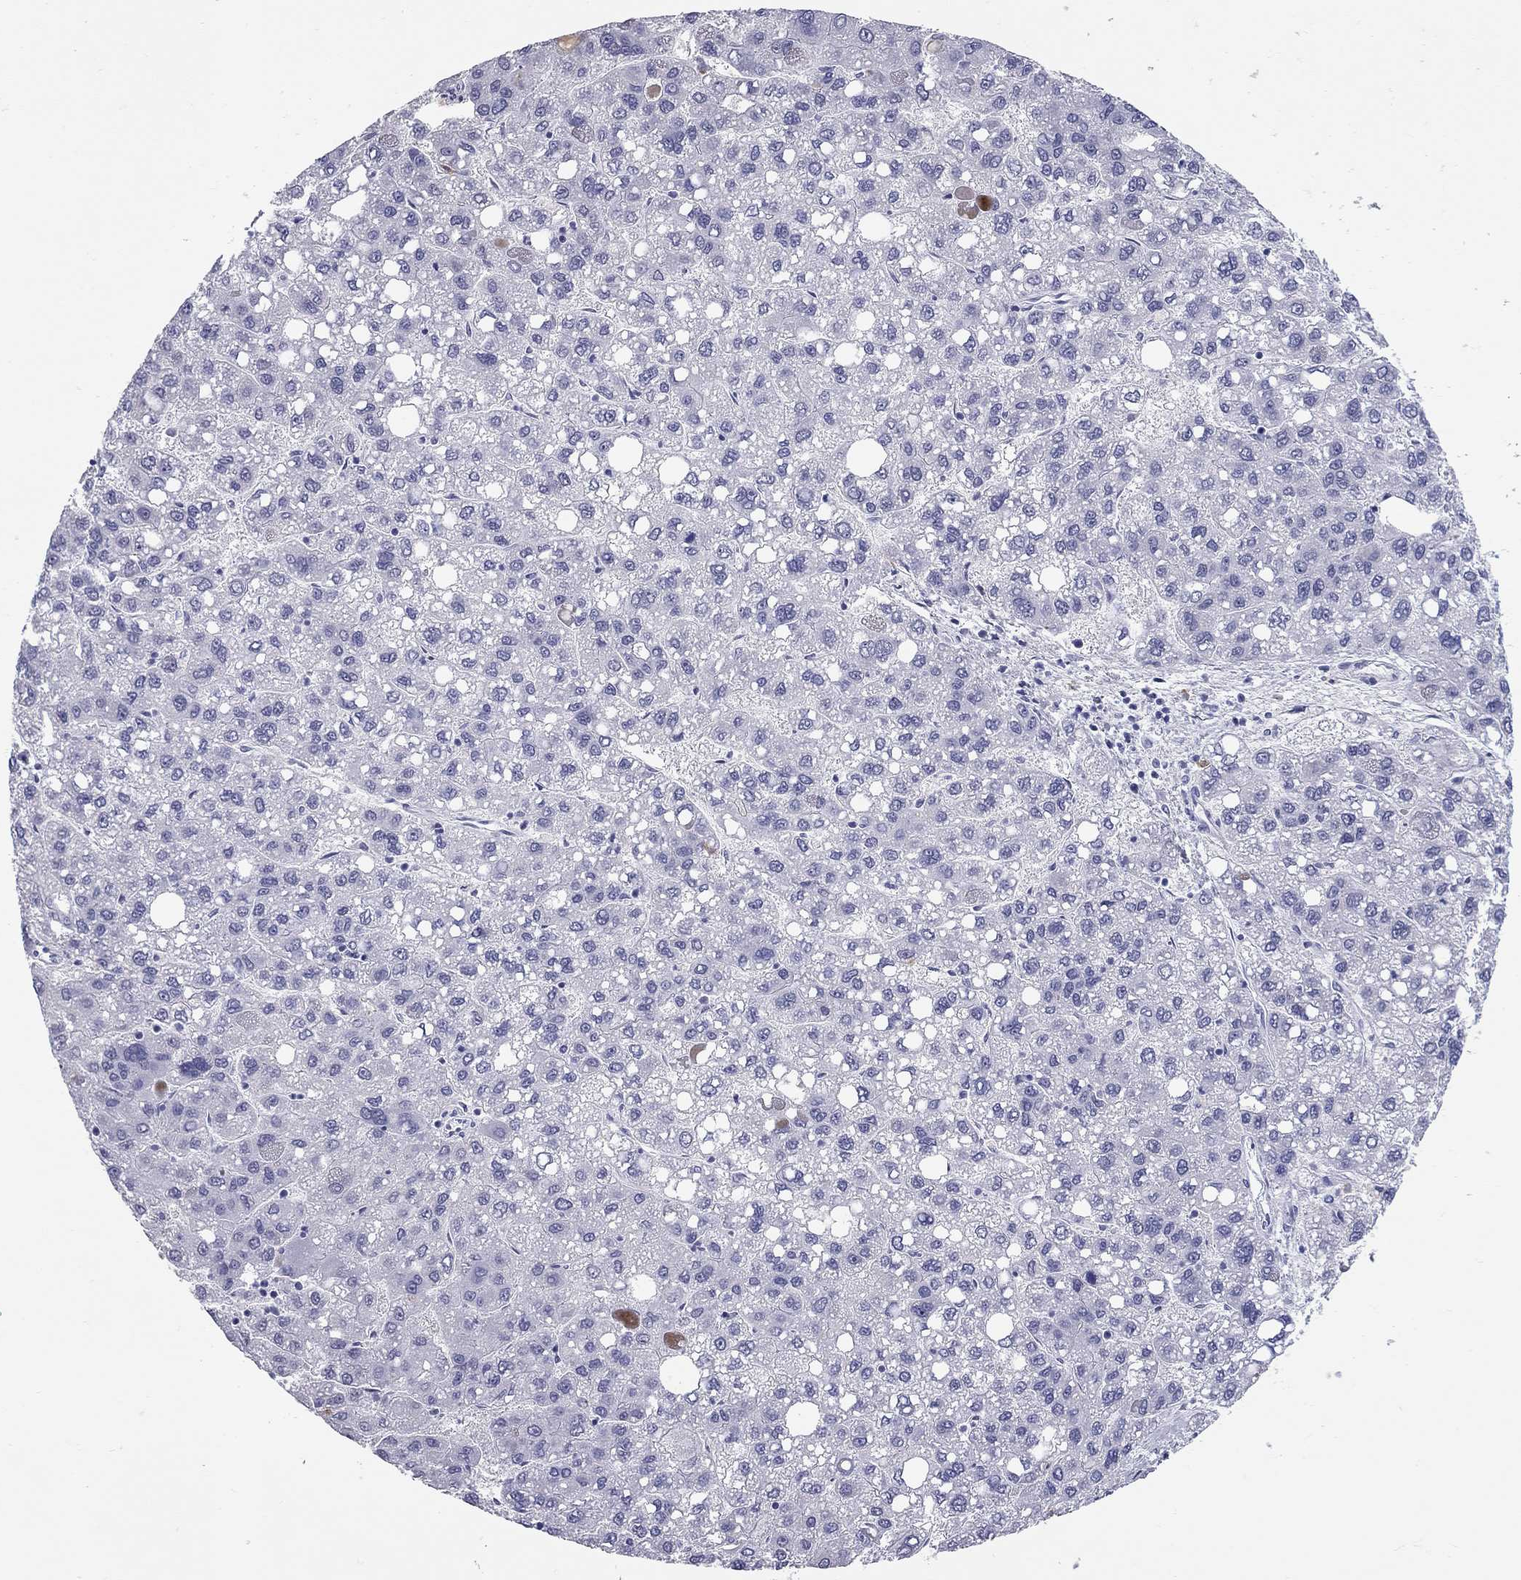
{"staining": {"intensity": "negative", "quantity": "none", "location": "none"}, "tissue": "liver cancer", "cell_type": "Tumor cells", "image_type": "cancer", "snomed": [{"axis": "morphology", "description": "Carcinoma, Hepatocellular, NOS"}, {"axis": "topography", "description": "Liver"}], "caption": "This micrograph is of liver cancer (hepatocellular carcinoma) stained with IHC to label a protein in brown with the nuclei are counter-stained blue. There is no positivity in tumor cells. (DAB immunohistochemistry with hematoxylin counter stain).", "gene": "C8orf88", "patient": {"sex": "female", "age": 82}}